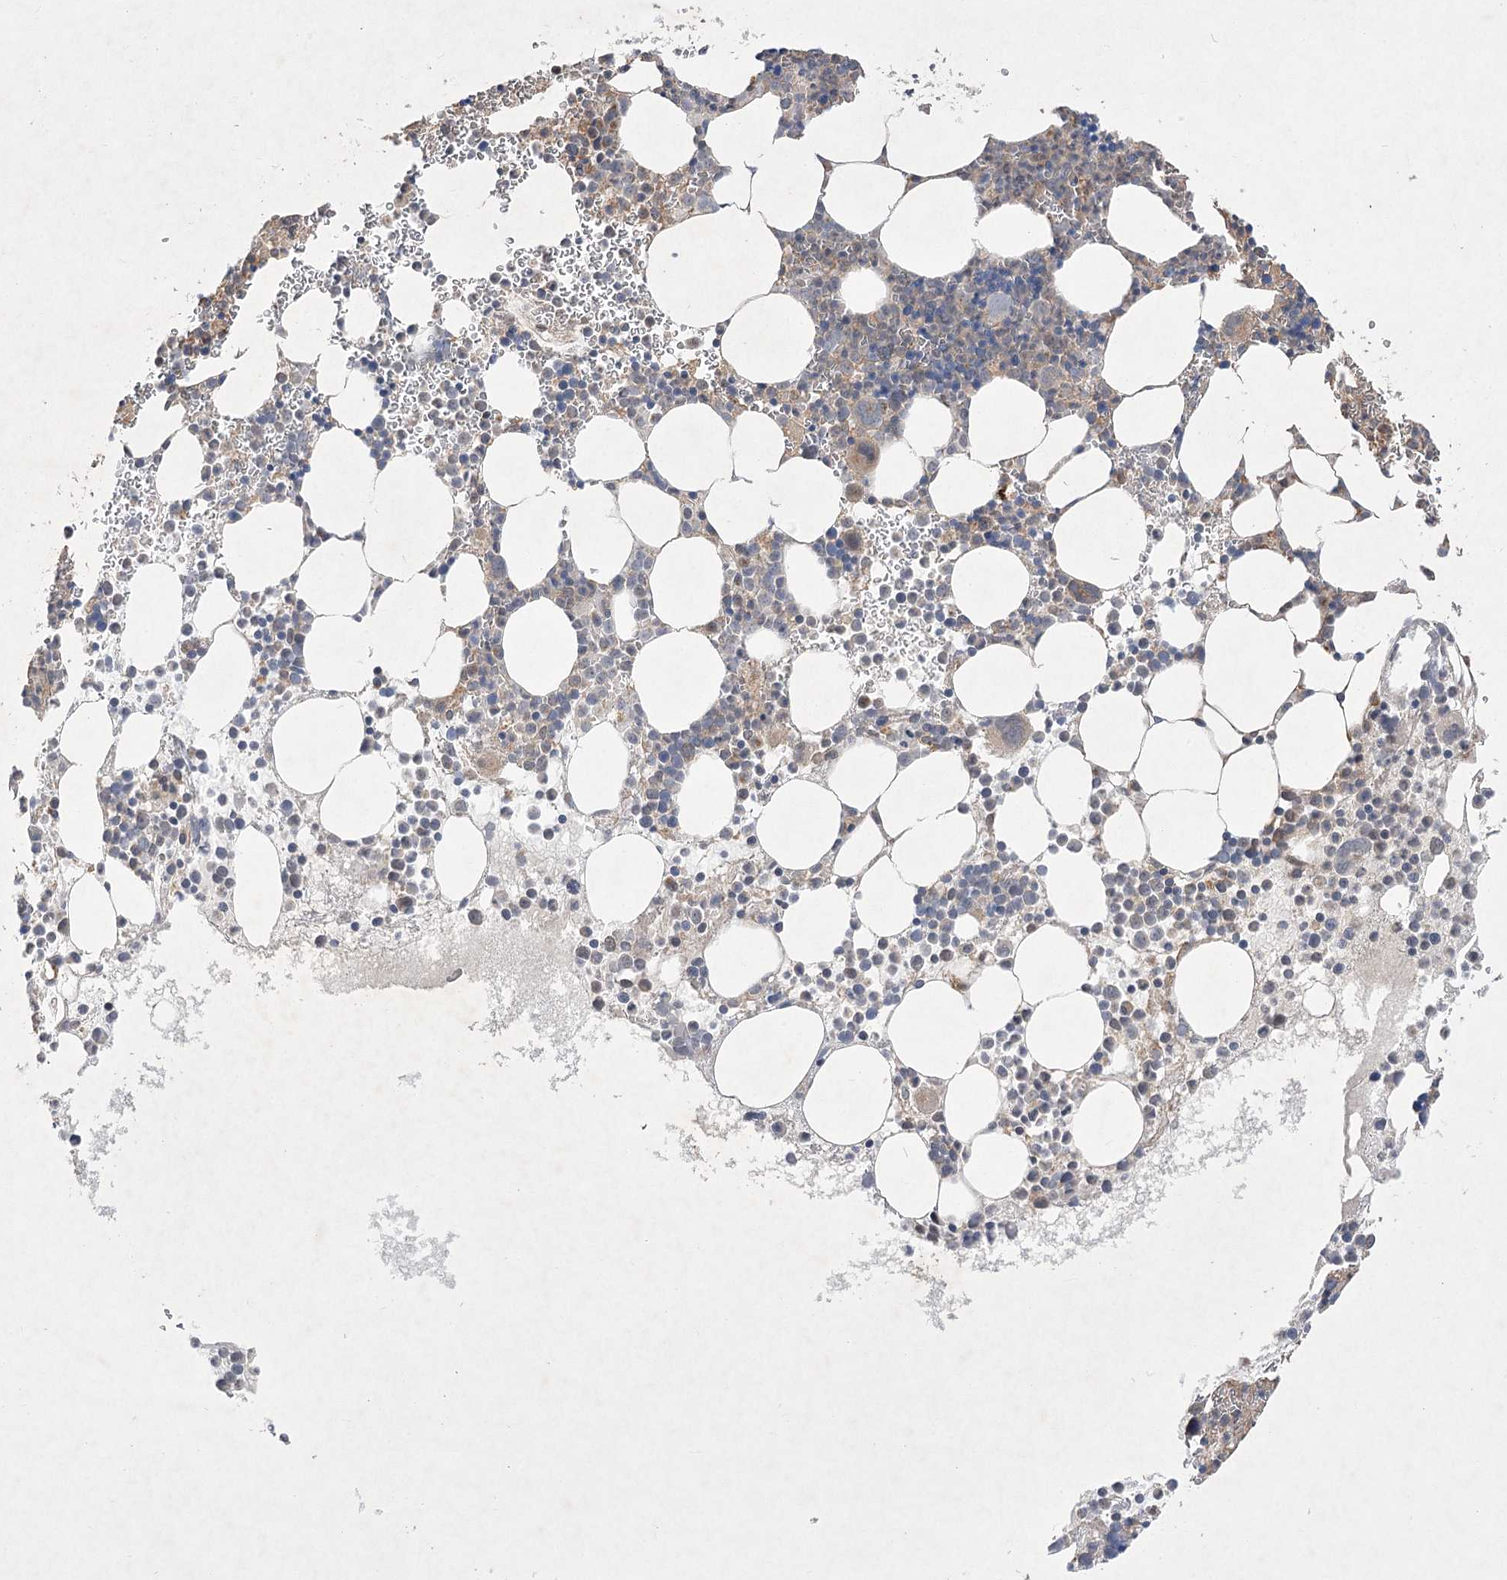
{"staining": {"intensity": "weak", "quantity": "25%-75%", "location": "cytoplasmic/membranous"}, "tissue": "bone marrow", "cell_type": "Hematopoietic cells", "image_type": "normal", "snomed": [{"axis": "morphology", "description": "Normal tissue, NOS"}, {"axis": "topography", "description": "Bone marrow"}], "caption": "Hematopoietic cells show low levels of weak cytoplasmic/membranous expression in about 25%-75% of cells in unremarkable human bone marrow. Immunohistochemistry stains the protein of interest in brown and the nuclei are stained blue.", "gene": "HELT", "patient": {"sex": "female", "age": 78}}